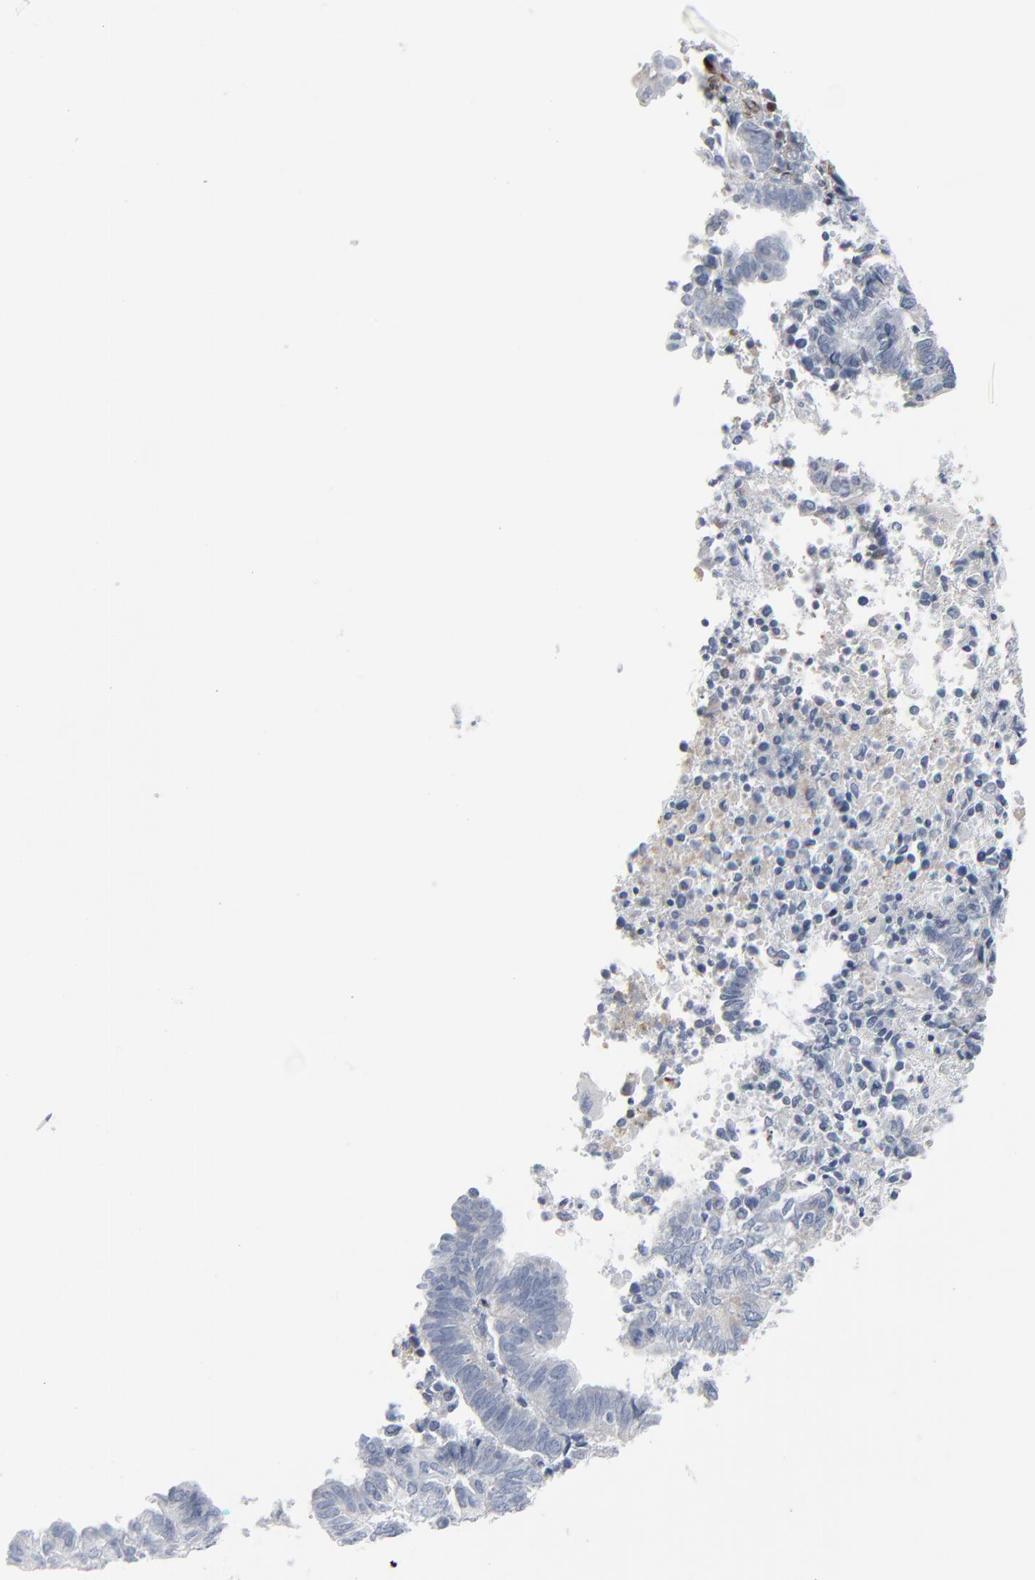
{"staining": {"intensity": "negative", "quantity": "none", "location": "none"}, "tissue": "endometrial cancer", "cell_type": "Tumor cells", "image_type": "cancer", "snomed": [{"axis": "morphology", "description": "Adenocarcinoma, NOS"}, {"axis": "topography", "description": "Uterus"}, {"axis": "topography", "description": "Endometrium"}], "caption": "Immunohistochemistry of human endometrial cancer (adenocarcinoma) exhibits no staining in tumor cells.", "gene": "BGN", "patient": {"sex": "female", "age": 70}}